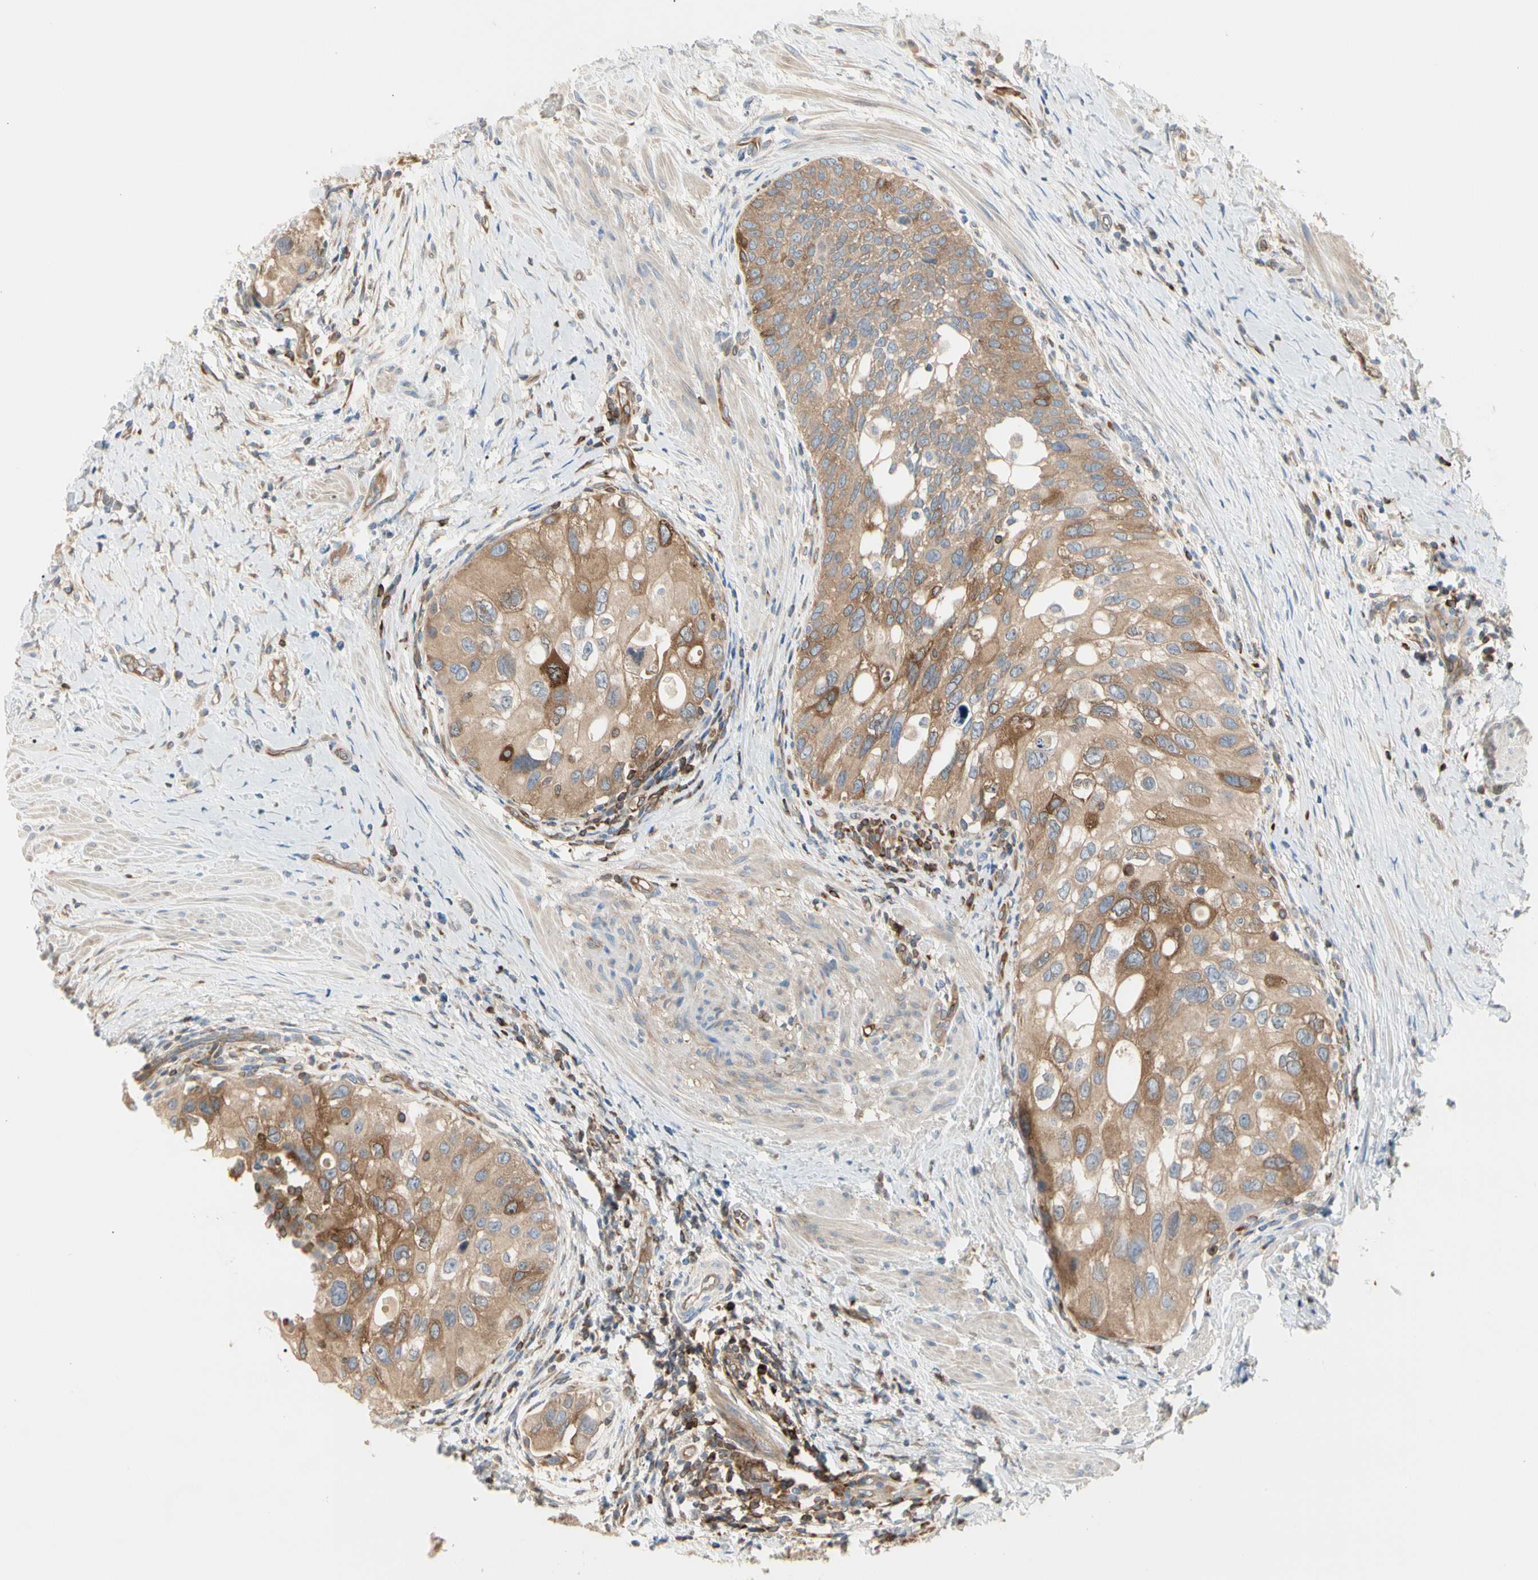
{"staining": {"intensity": "moderate", "quantity": ">75%", "location": "cytoplasmic/membranous"}, "tissue": "urothelial cancer", "cell_type": "Tumor cells", "image_type": "cancer", "snomed": [{"axis": "morphology", "description": "Urothelial carcinoma, High grade"}, {"axis": "topography", "description": "Urinary bladder"}], "caption": "Human urothelial cancer stained for a protein (brown) displays moderate cytoplasmic/membranous positive positivity in about >75% of tumor cells.", "gene": "NFKB2", "patient": {"sex": "female", "age": 56}}